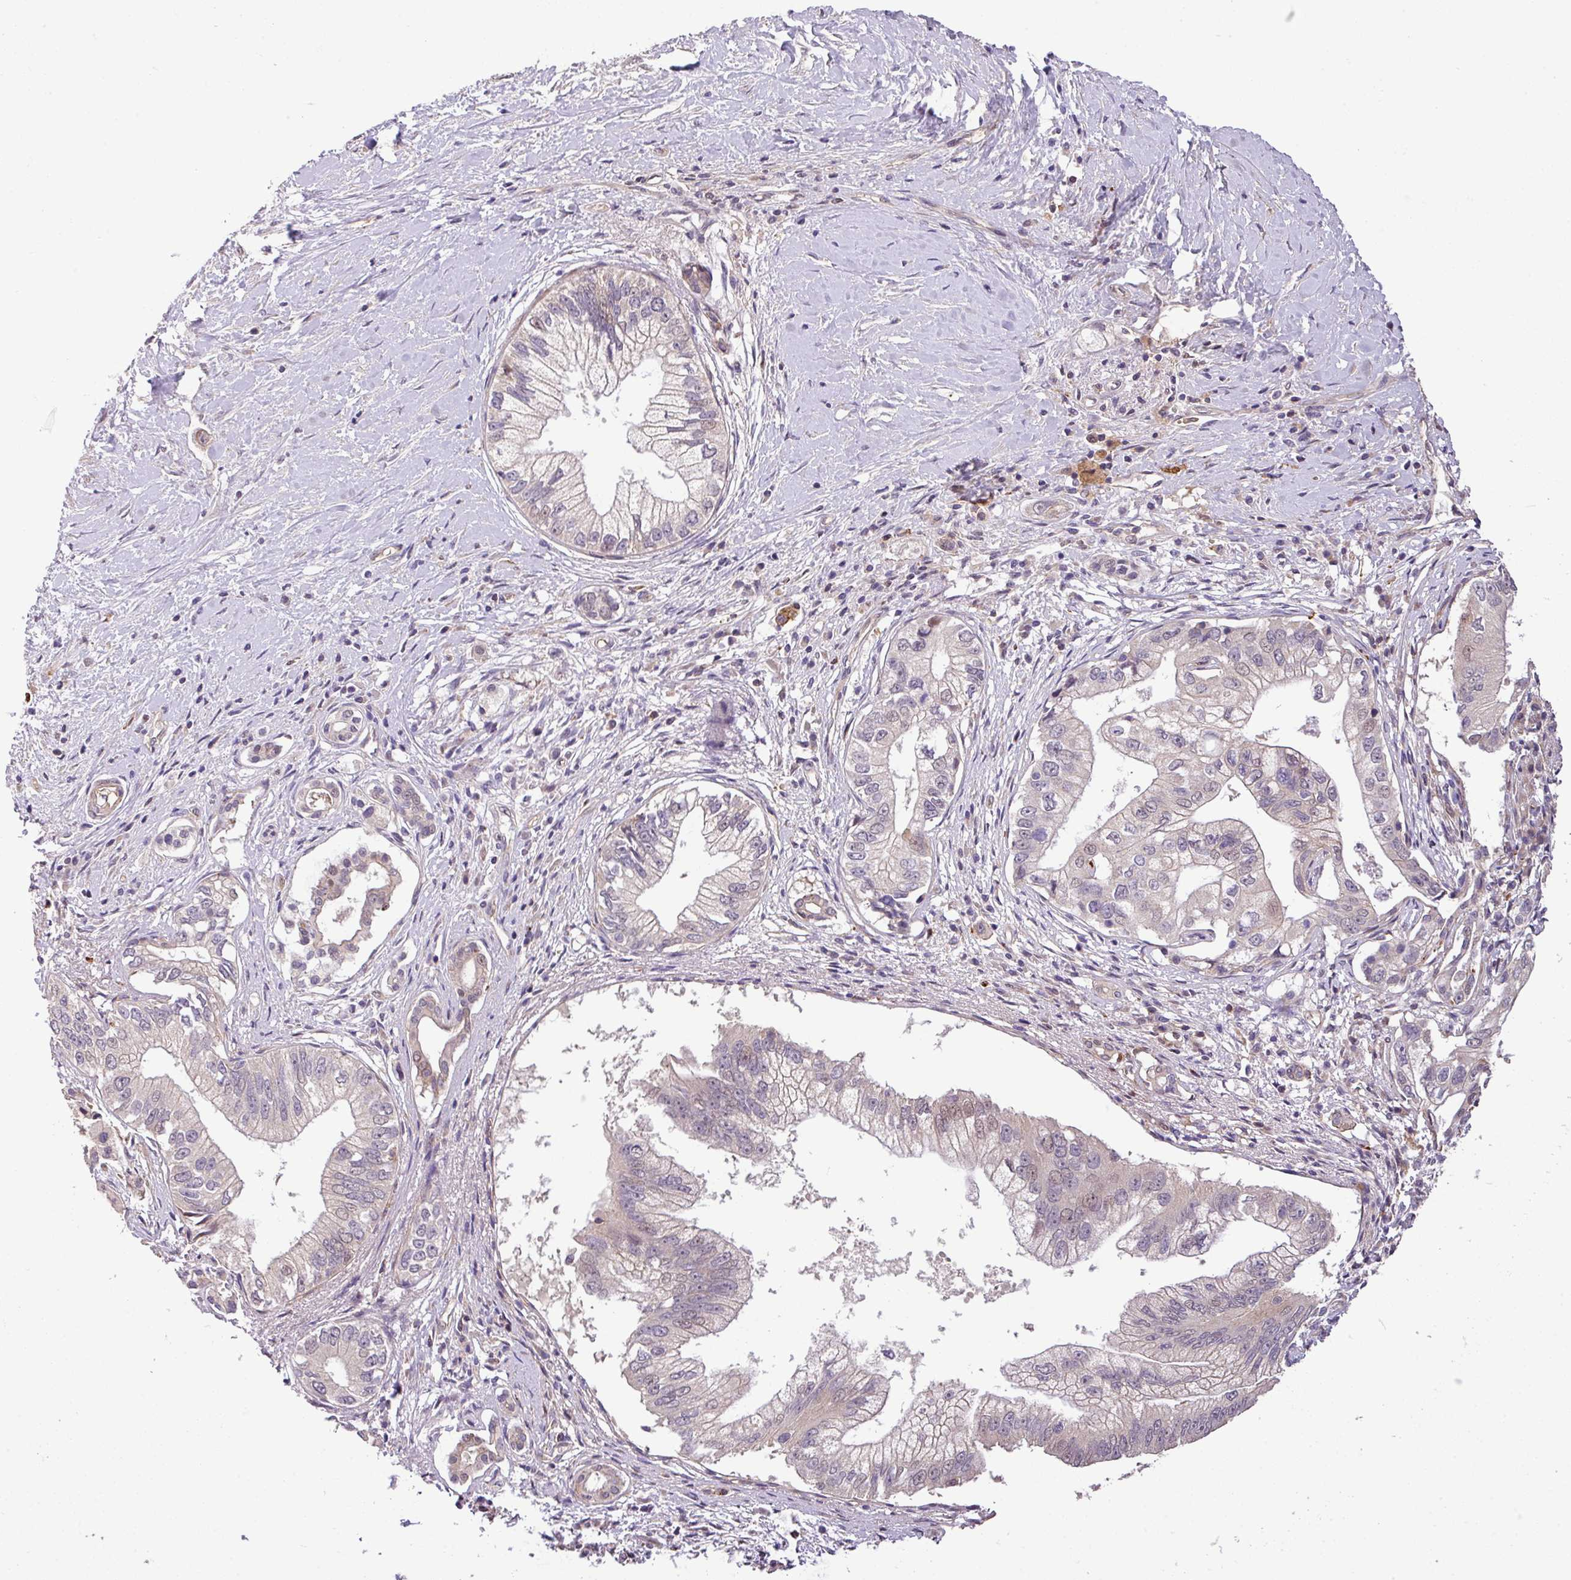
{"staining": {"intensity": "negative", "quantity": "none", "location": "none"}, "tissue": "pancreatic cancer", "cell_type": "Tumor cells", "image_type": "cancer", "snomed": [{"axis": "morphology", "description": "Adenocarcinoma, NOS"}, {"axis": "topography", "description": "Pancreas"}], "caption": "Immunohistochemical staining of human pancreatic cancer displays no significant staining in tumor cells.", "gene": "CASS4", "patient": {"sex": "male", "age": 70}}